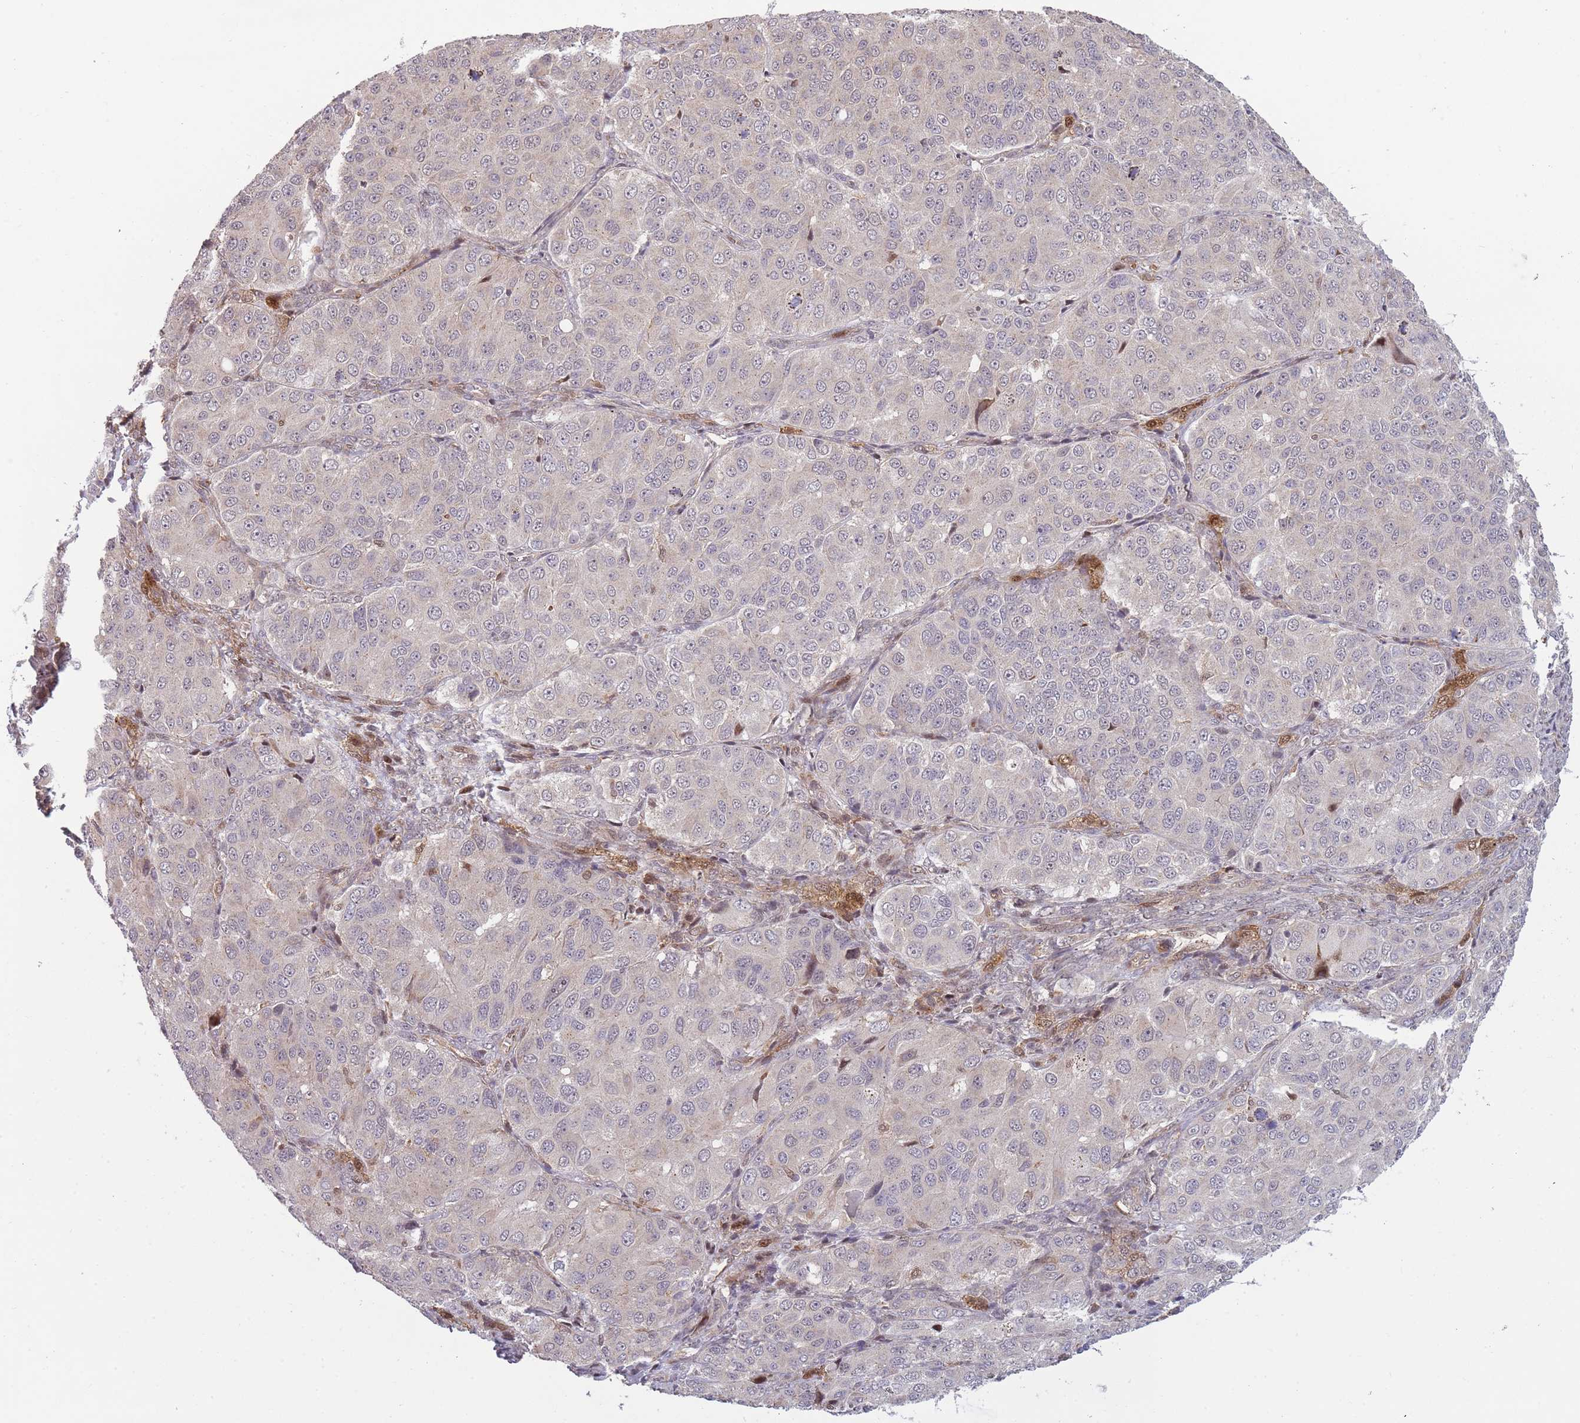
{"staining": {"intensity": "negative", "quantity": "none", "location": "none"}, "tissue": "ovarian cancer", "cell_type": "Tumor cells", "image_type": "cancer", "snomed": [{"axis": "morphology", "description": "Carcinoma, endometroid"}, {"axis": "topography", "description": "Ovary"}], "caption": "Immunohistochemistry (IHC) of ovarian cancer shows no expression in tumor cells. (DAB (3,3'-diaminobenzidine) immunohistochemistry visualized using brightfield microscopy, high magnification).", "gene": "LGALS9", "patient": {"sex": "female", "age": 51}}